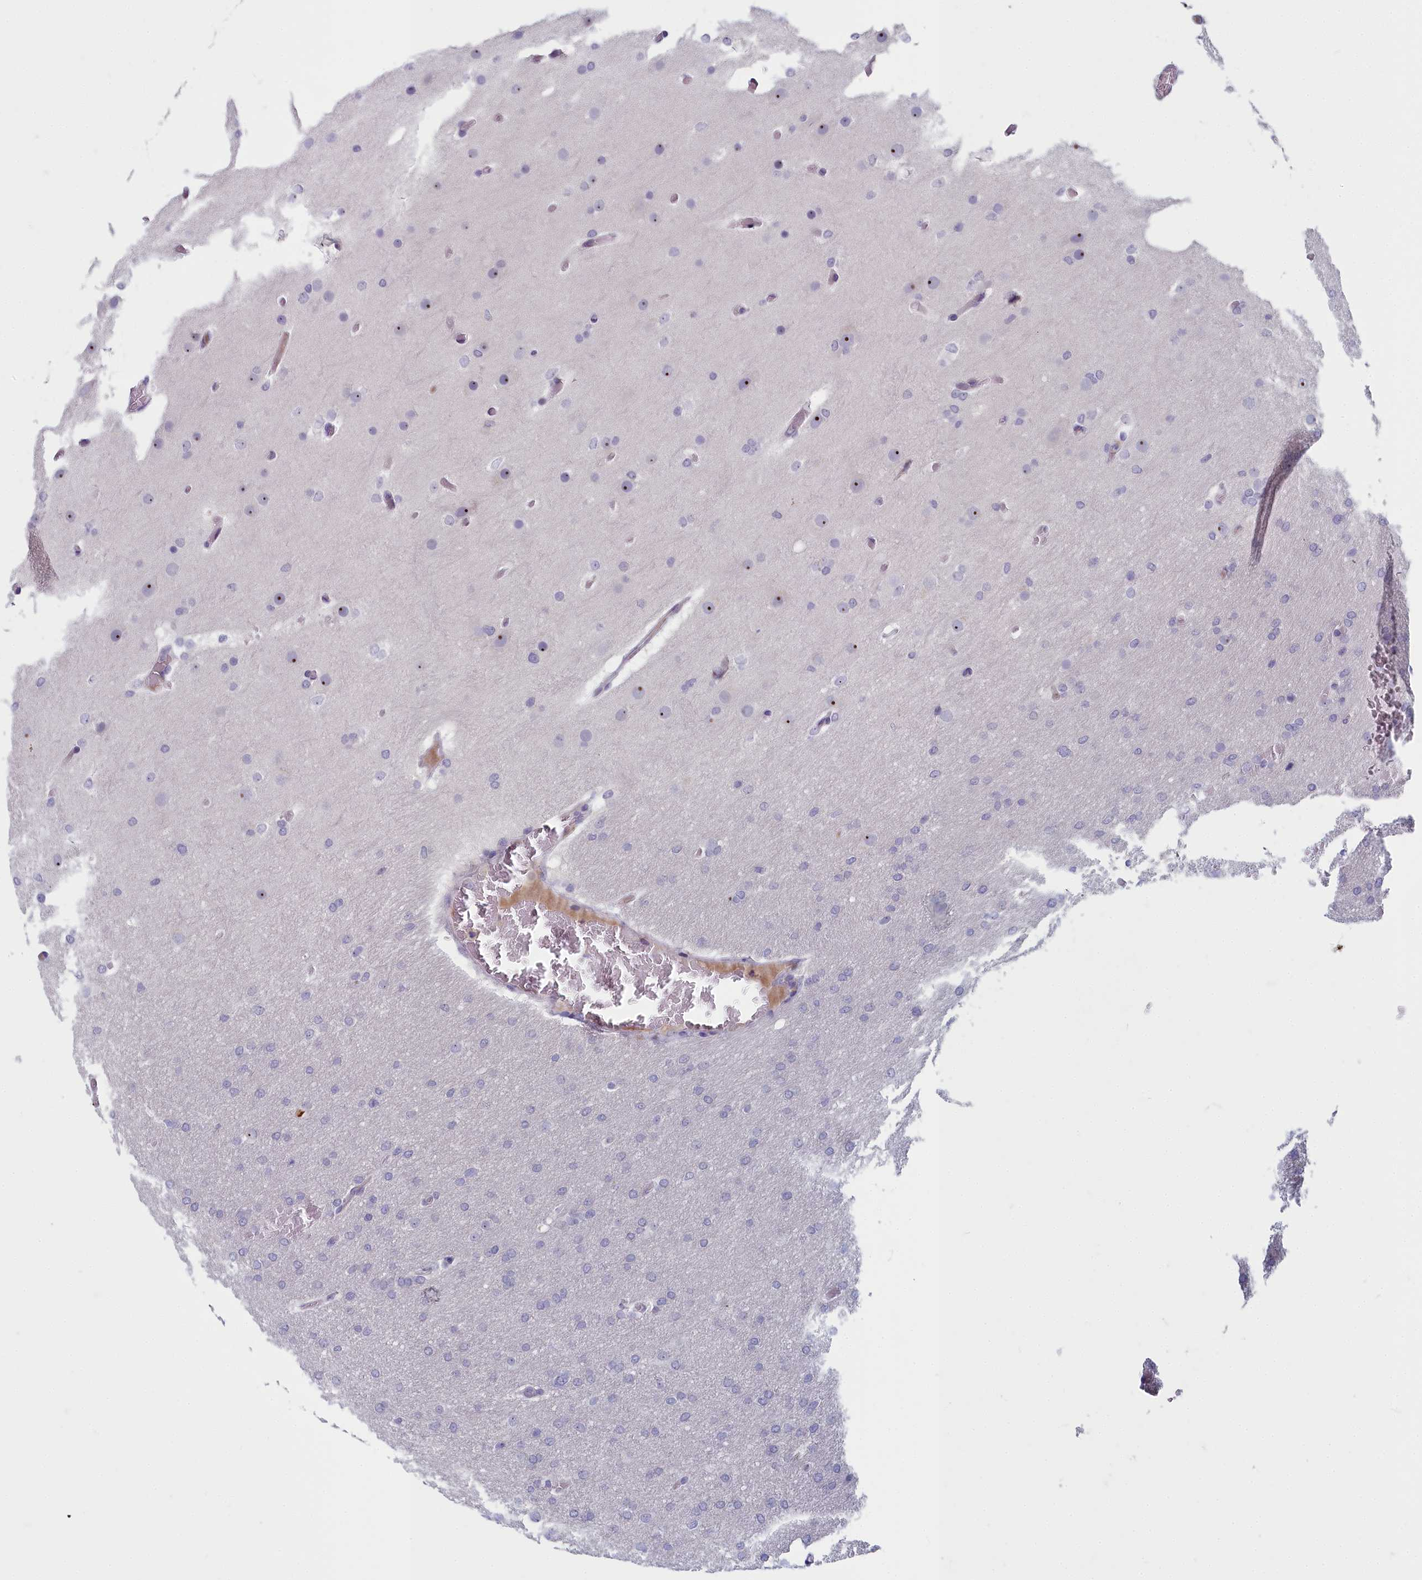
{"staining": {"intensity": "negative", "quantity": "none", "location": "none"}, "tissue": "glioma", "cell_type": "Tumor cells", "image_type": "cancer", "snomed": [{"axis": "morphology", "description": "Glioma, malignant, High grade"}, {"axis": "topography", "description": "Cerebral cortex"}], "caption": "Protein analysis of high-grade glioma (malignant) exhibits no significant expression in tumor cells. (Stains: DAB (3,3'-diaminobenzidine) immunohistochemistry with hematoxylin counter stain, Microscopy: brightfield microscopy at high magnification).", "gene": "INSYN2A", "patient": {"sex": "female", "age": 36}}